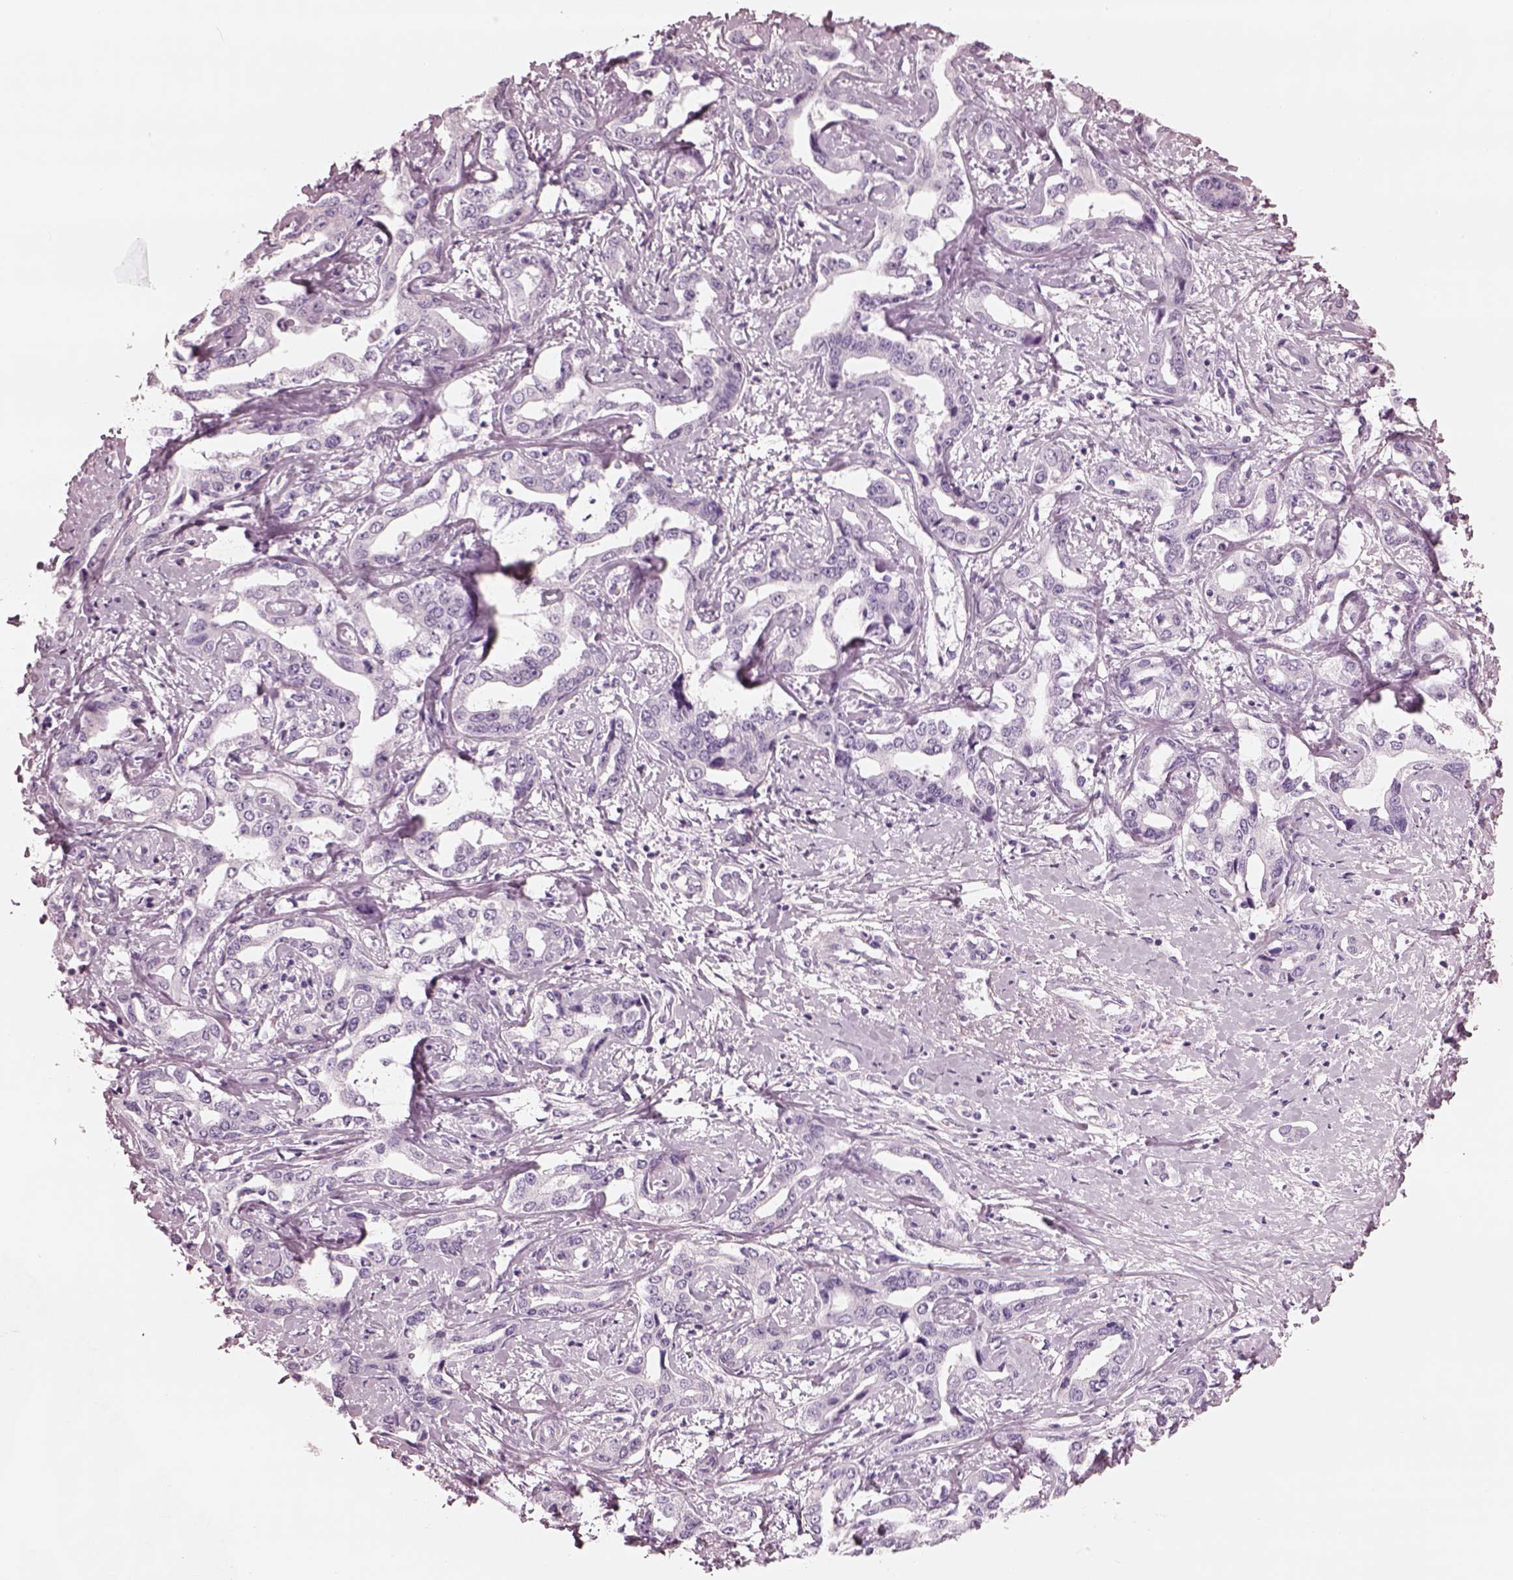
{"staining": {"intensity": "negative", "quantity": "none", "location": "none"}, "tissue": "liver cancer", "cell_type": "Tumor cells", "image_type": "cancer", "snomed": [{"axis": "morphology", "description": "Cholangiocarcinoma"}, {"axis": "topography", "description": "Liver"}], "caption": "Immunohistochemistry (IHC) image of neoplastic tissue: human liver cancer (cholangiocarcinoma) stained with DAB (3,3'-diaminobenzidine) displays no significant protein positivity in tumor cells.", "gene": "FABP9", "patient": {"sex": "male", "age": 59}}